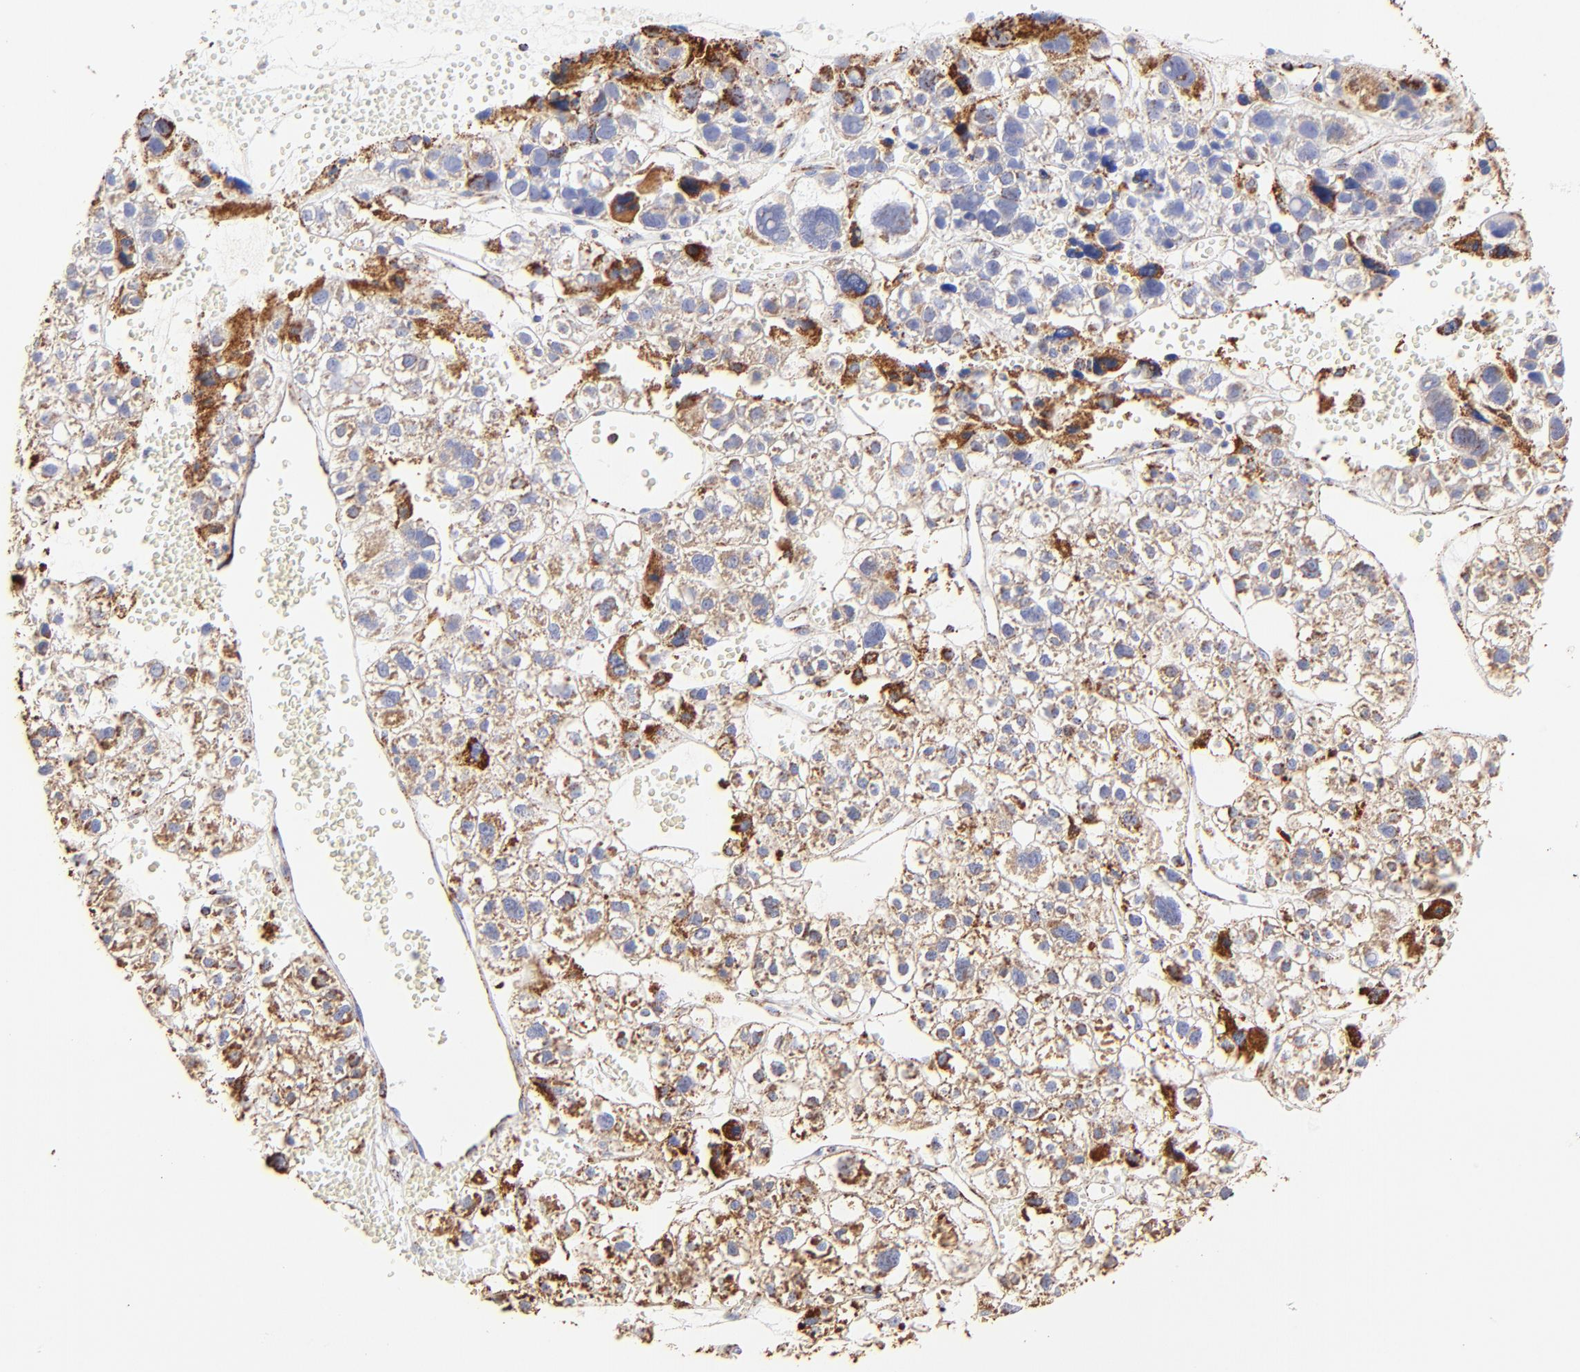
{"staining": {"intensity": "strong", "quantity": "25%-75%", "location": "cytoplasmic/membranous"}, "tissue": "liver cancer", "cell_type": "Tumor cells", "image_type": "cancer", "snomed": [{"axis": "morphology", "description": "Carcinoma, Hepatocellular, NOS"}, {"axis": "topography", "description": "Liver"}], "caption": "A high-resolution image shows IHC staining of liver cancer (hepatocellular carcinoma), which demonstrates strong cytoplasmic/membranous expression in approximately 25%-75% of tumor cells.", "gene": "ECH1", "patient": {"sex": "female", "age": 85}}